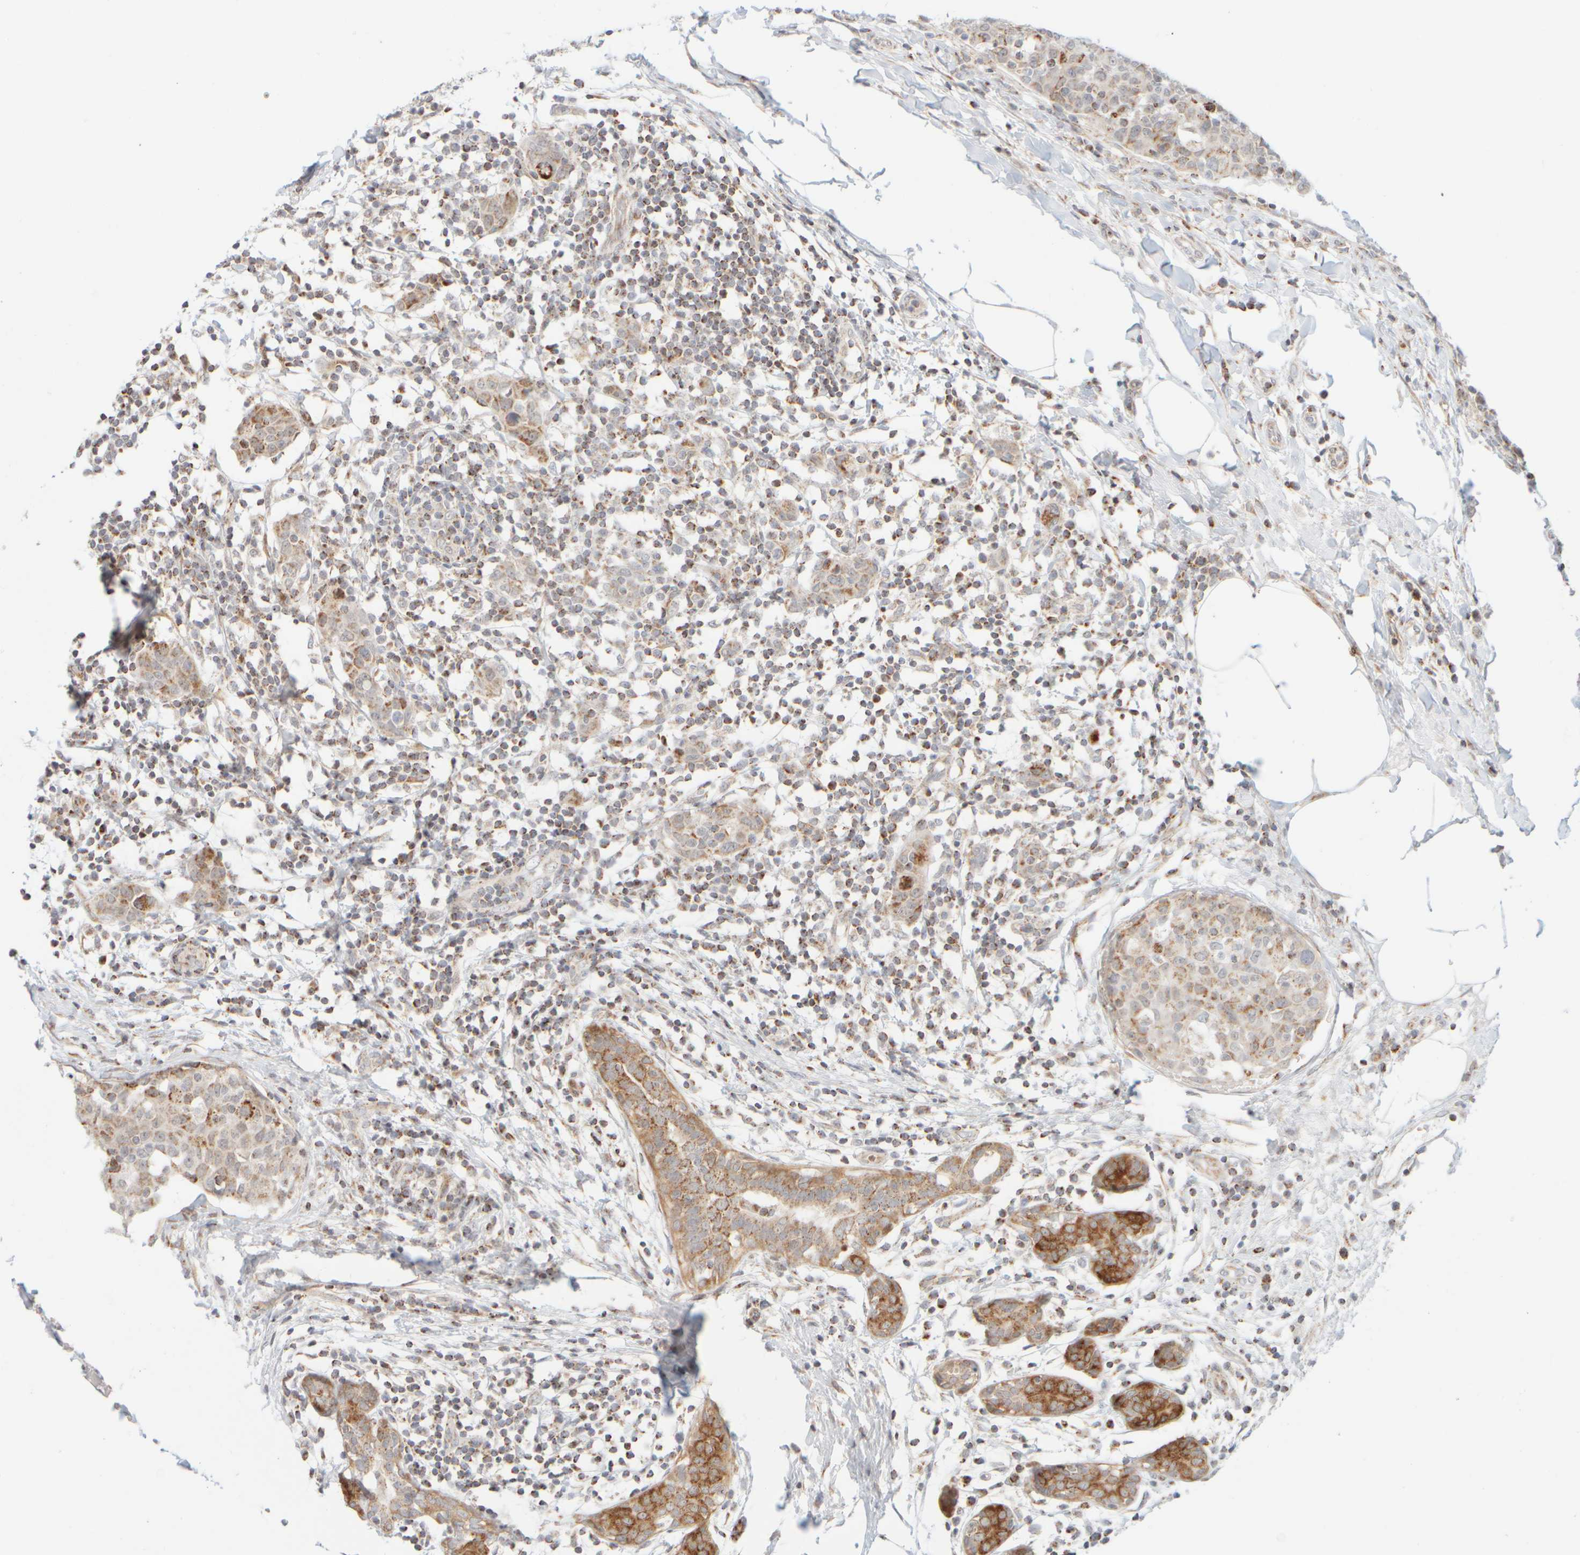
{"staining": {"intensity": "weak", "quantity": ">75%", "location": "cytoplasmic/membranous"}, "tissue": "breast cancer", "cell_type": "Tumor cells", "image_type": "cancer", "snomed": [{"axis": "morphology", "description": "Normal tissue, NOS"}, {"axis": "morphology", "description": "Duct carcinoma"}, {"axis": "topography", "description": "Breast"}], "caption": "Protein expression analysis of breast cancer (infiltrating ductal carcinoma) exhibits weak cytoplasmic/membranous expression in approximately >75% of tumor cells.", "gene": "PPM1K", "patient": {"sex": "female", "age": 37}}